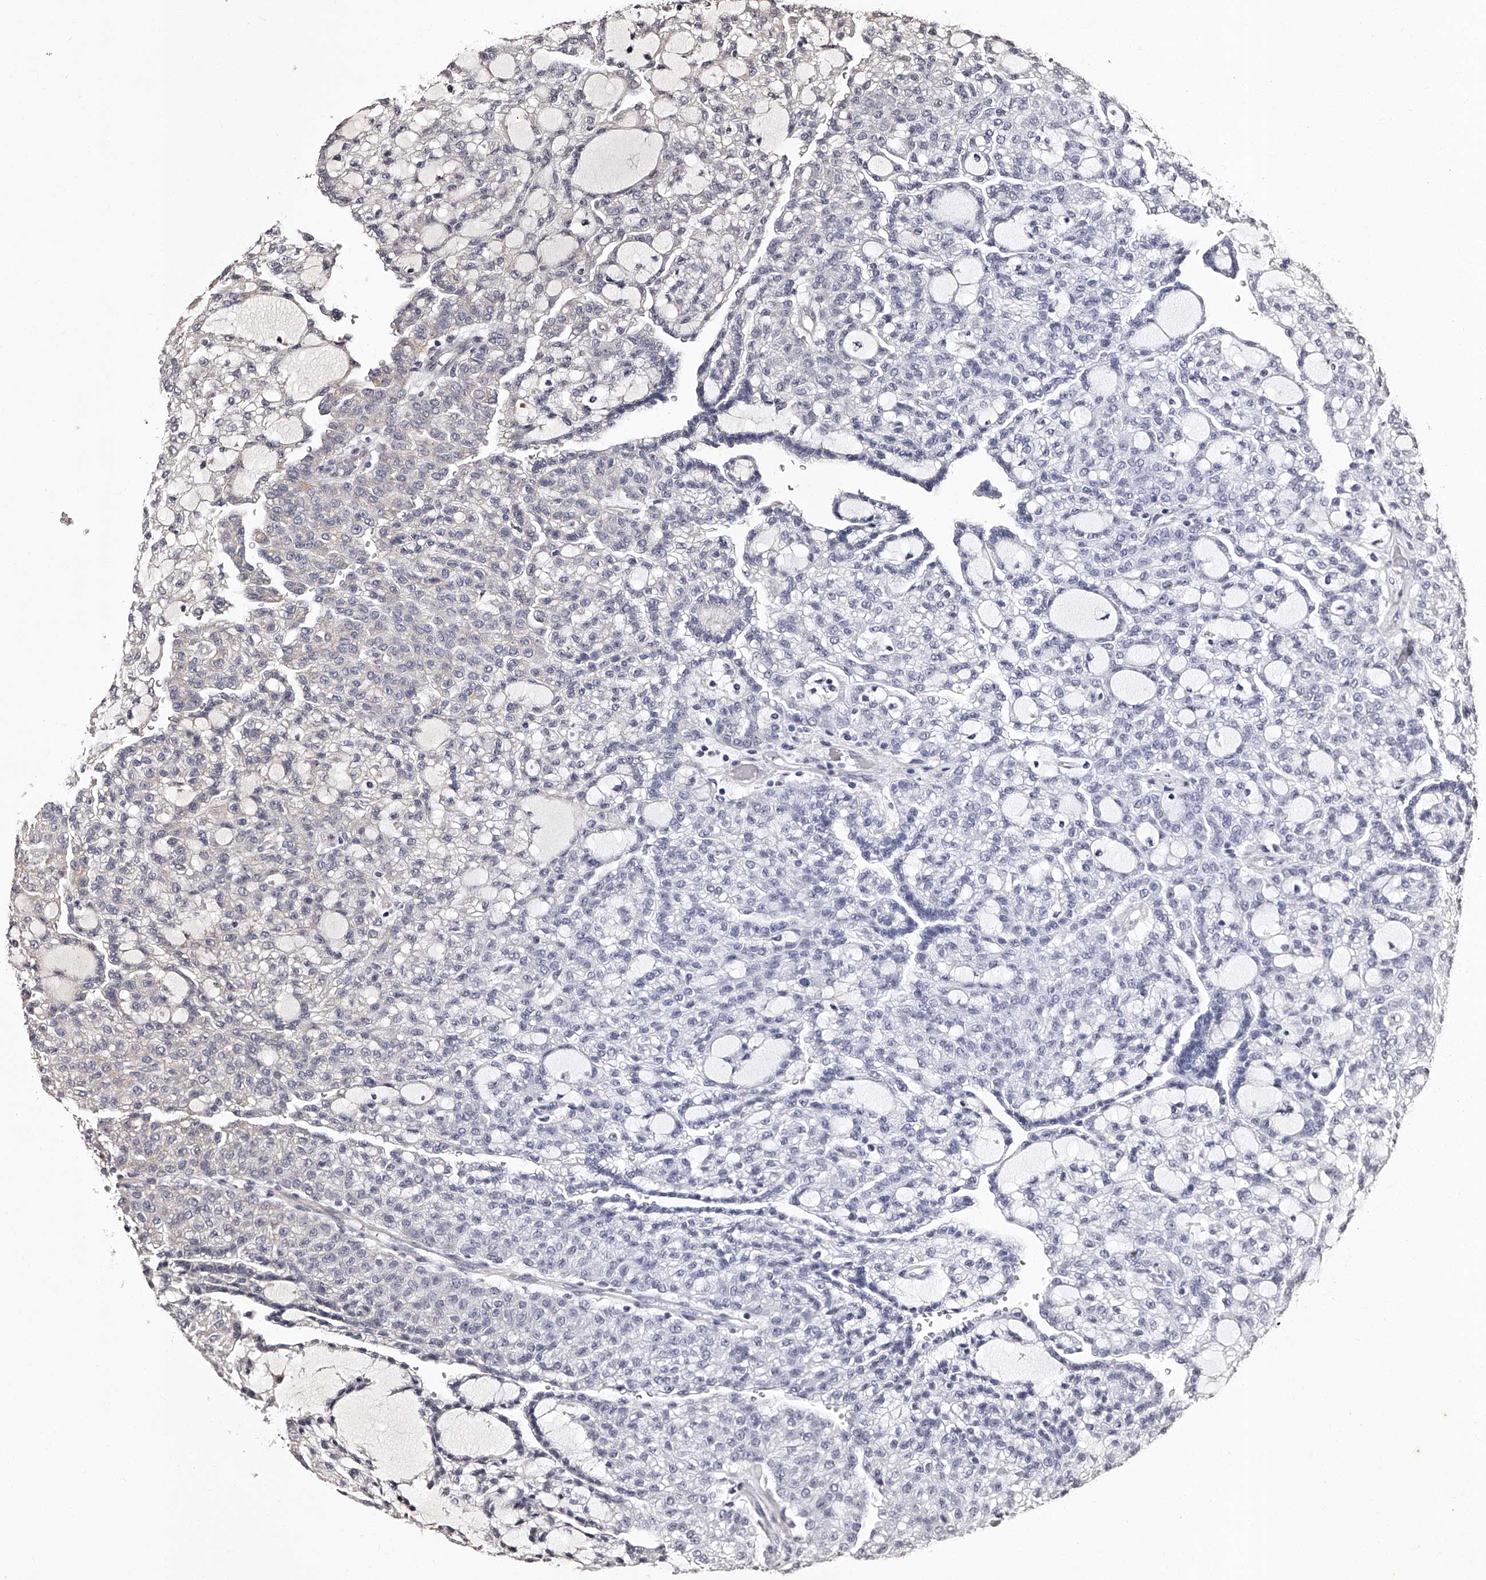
{"staining": {"intensity": "weak", "quantity": "25%-75%", "location": "cytoplasmic/membranous"}, "tissue": "renal cancer", "cell_type": "Tumor cells", "image_type": "cancer", "snomed": [{"axis": "morphology", "description": "Adenocarcinoma, NOS"}, {"axis": "topography", "description": "Kidney"}], "caption": "Weak cytoplasmic/membranous positivity is seen in approximately 25%-75% of tumor cells in renal cancer.", "gene": "RSC1A1", "patient": {"sex": "male", "age": 63}}